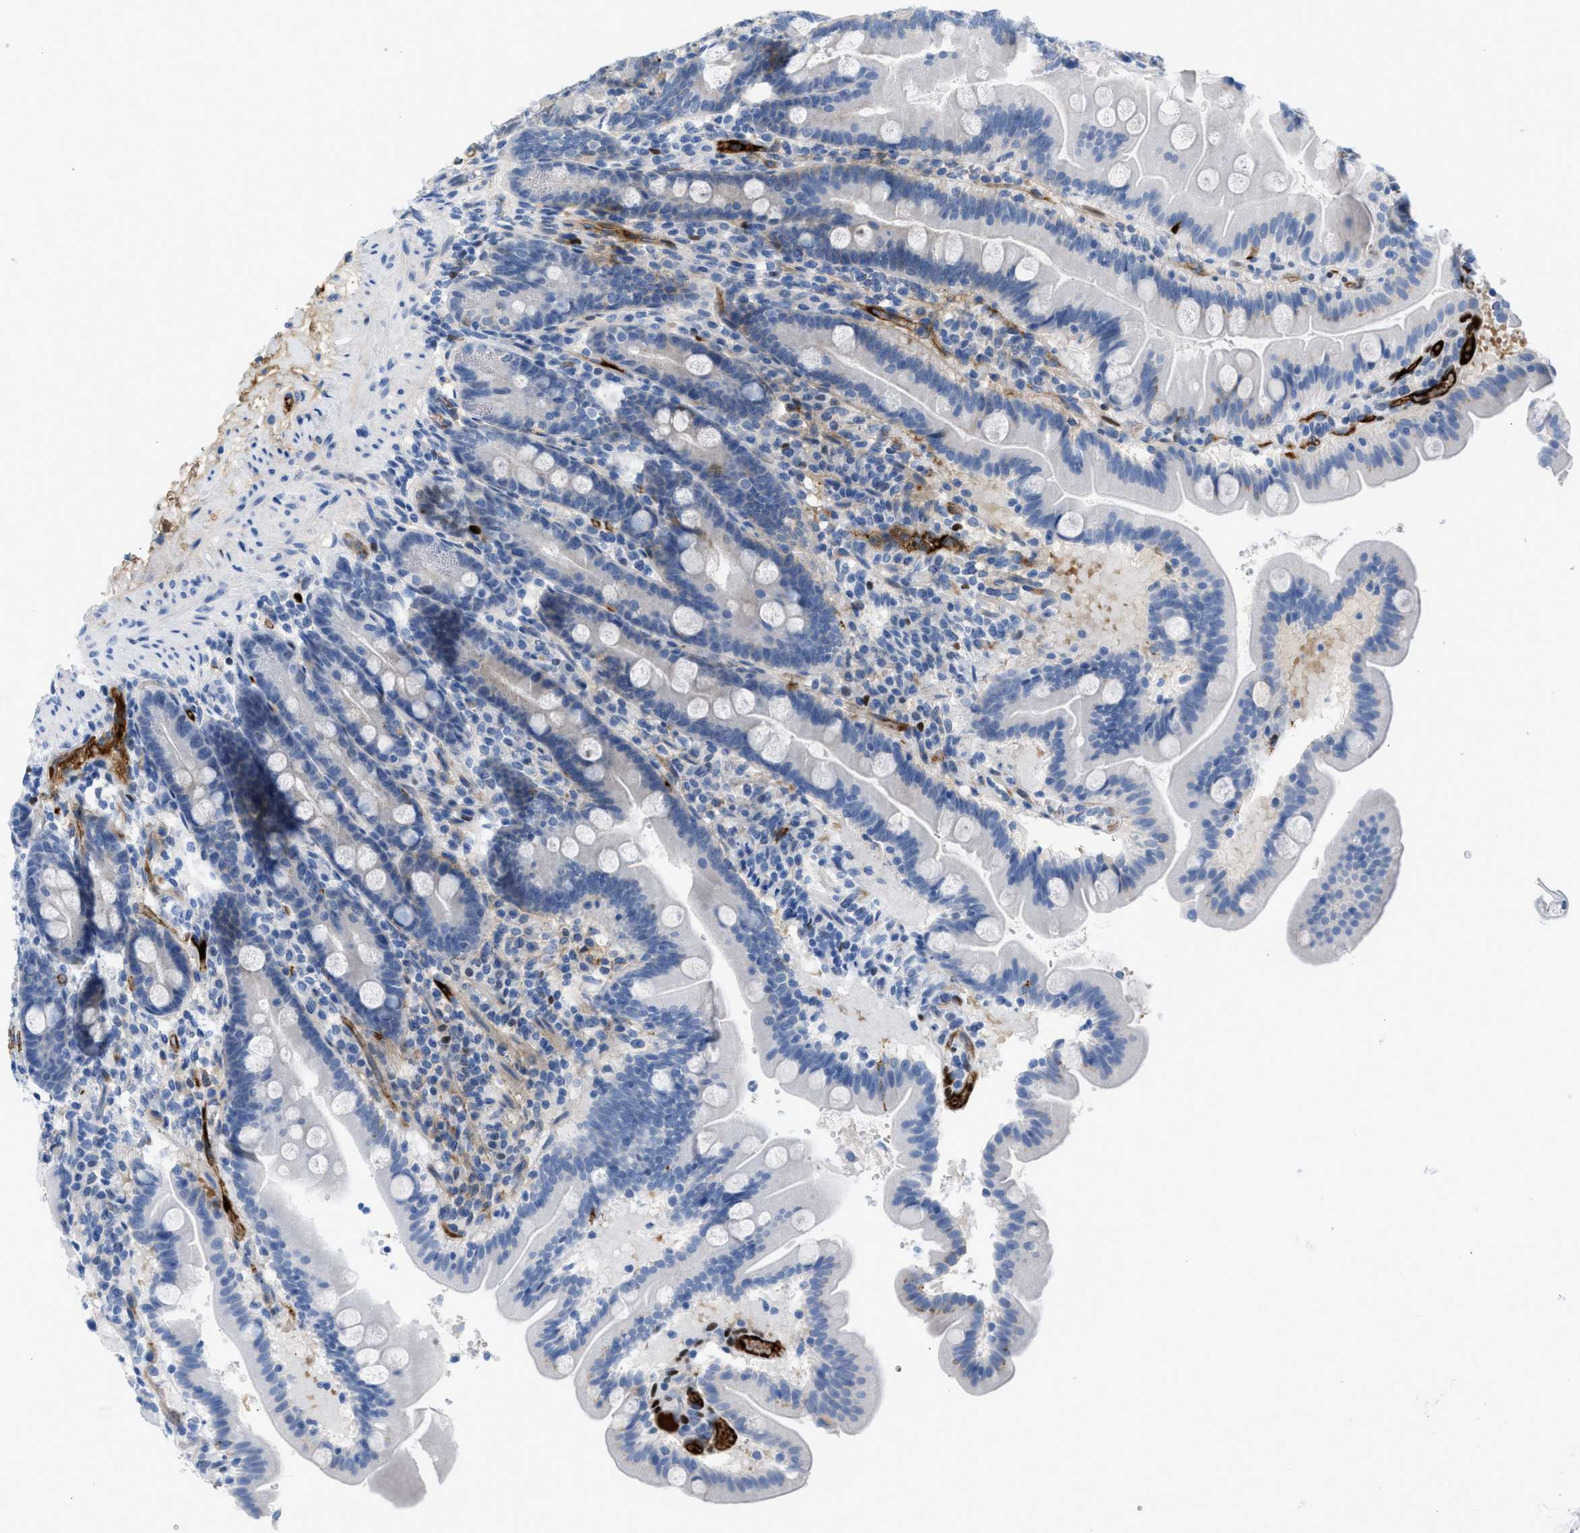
{"staining": {"intensity": "negative", "quantity": "none", "location": "none"}, "tissue": "duodenum", "cell_type": "Glandular cells", "image_type": "normal", "snomed": [{"axis": "morphology", "description": "Normal tissue, NOS"}, {"axis": "topography", "description": "Duodenum"}], "caption": "Glandular cells are negative for brown protein staining in normal duodenum. (Immunohistochemistry (ihc), brightfield microscopy, high magnification).", "gene": "LEF1", "patient": {"sex": "male", "age": 54}}